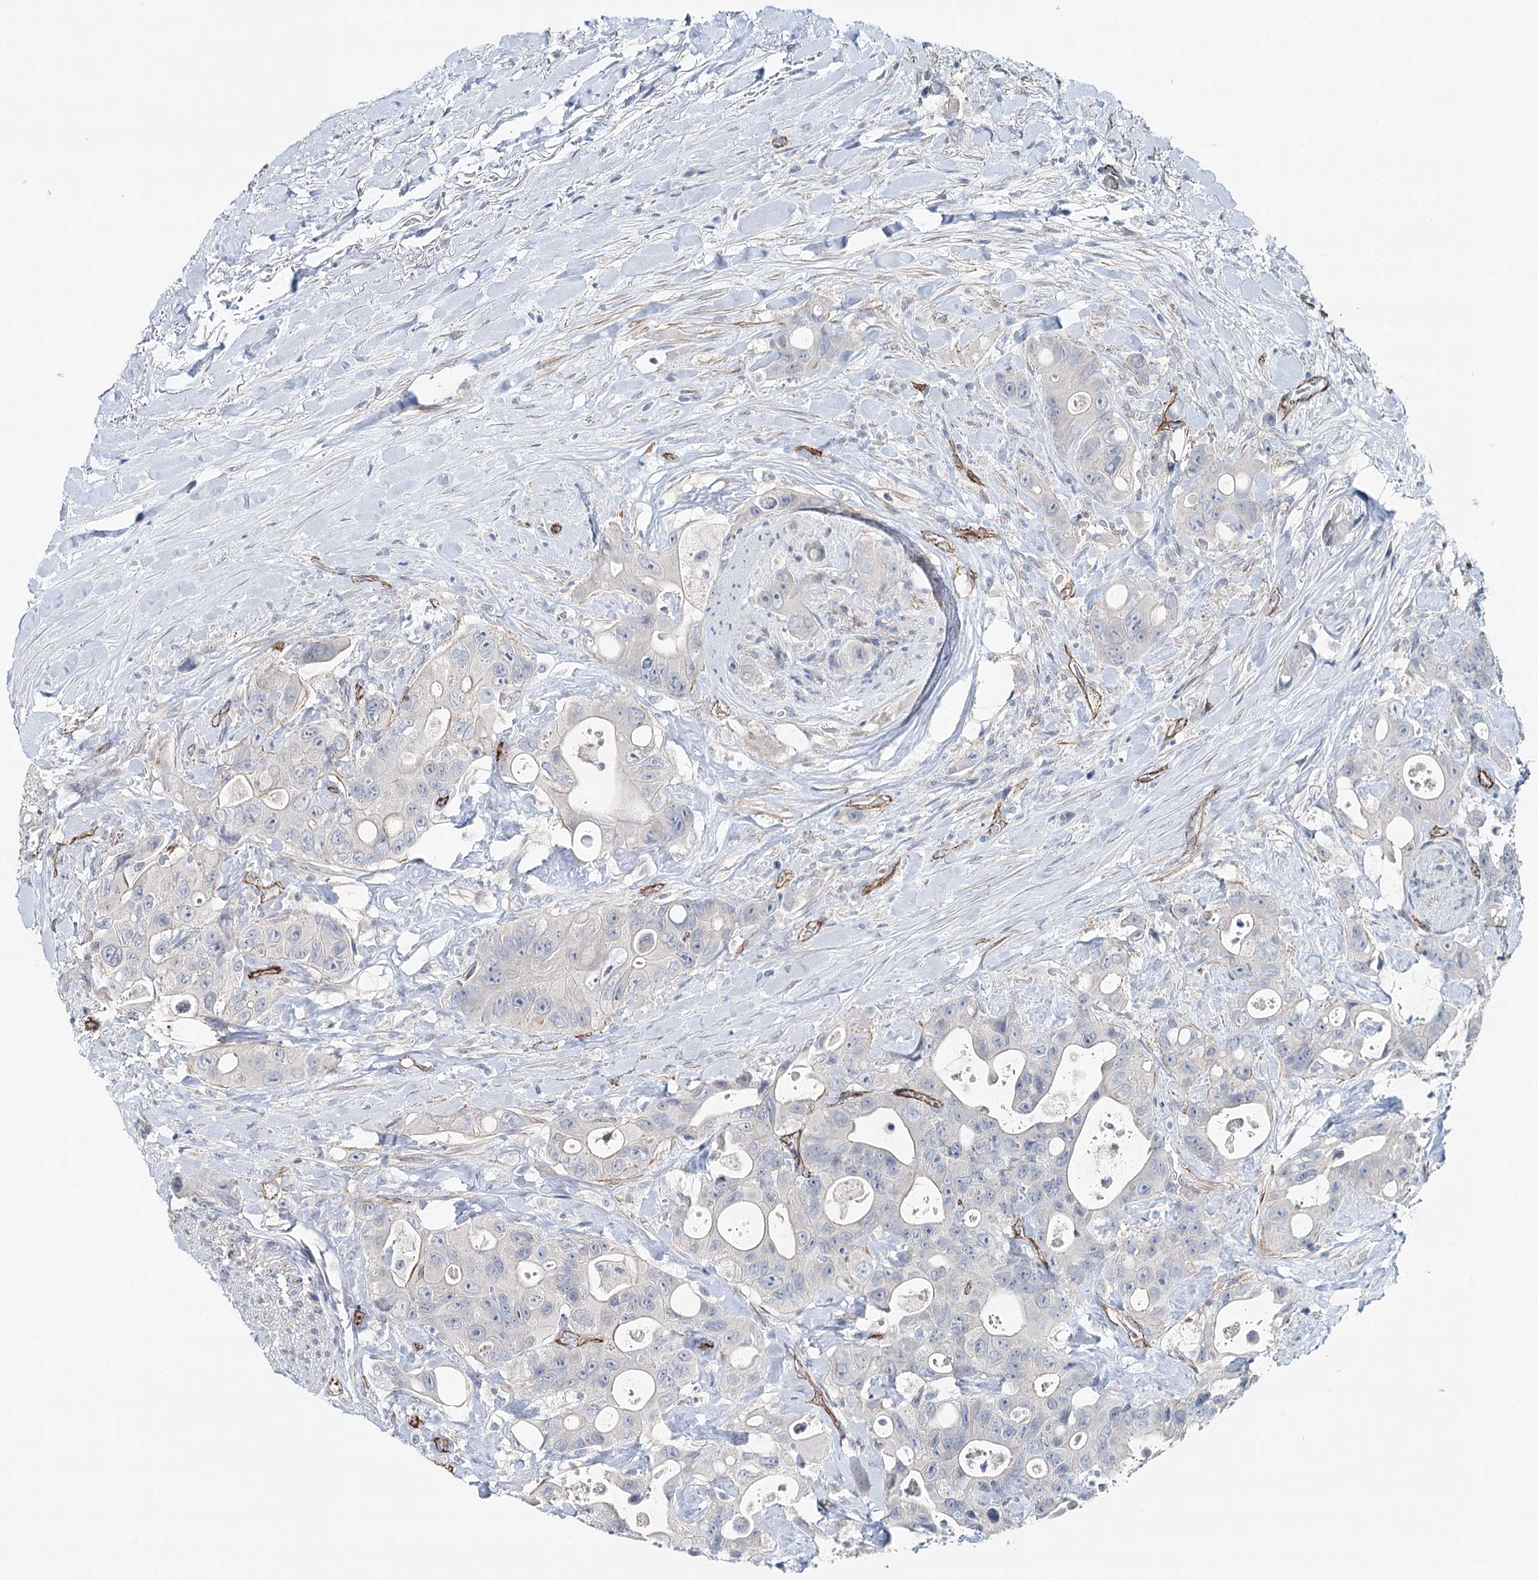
{"staining": {"intensity": "negative", "quantity": "none", "location": "none"}, "tissue": "colorectal cancer", "cell_type": "Tumor cells", "image_type": "cancer", "snomed": [{"axis": "morphology", "description": "Adenocarcinoma, NOS"}, {"axis": "topography", "description": "Colon"}], "caption": "An immunohistochemistry photomicrograph of colorectal adenocarcinoma is shown. There is no staining in tumor cells of colorectal adenocarcinoma.", "gene": "SYNPO", "patient": {"sex": "female", "age": 46}}